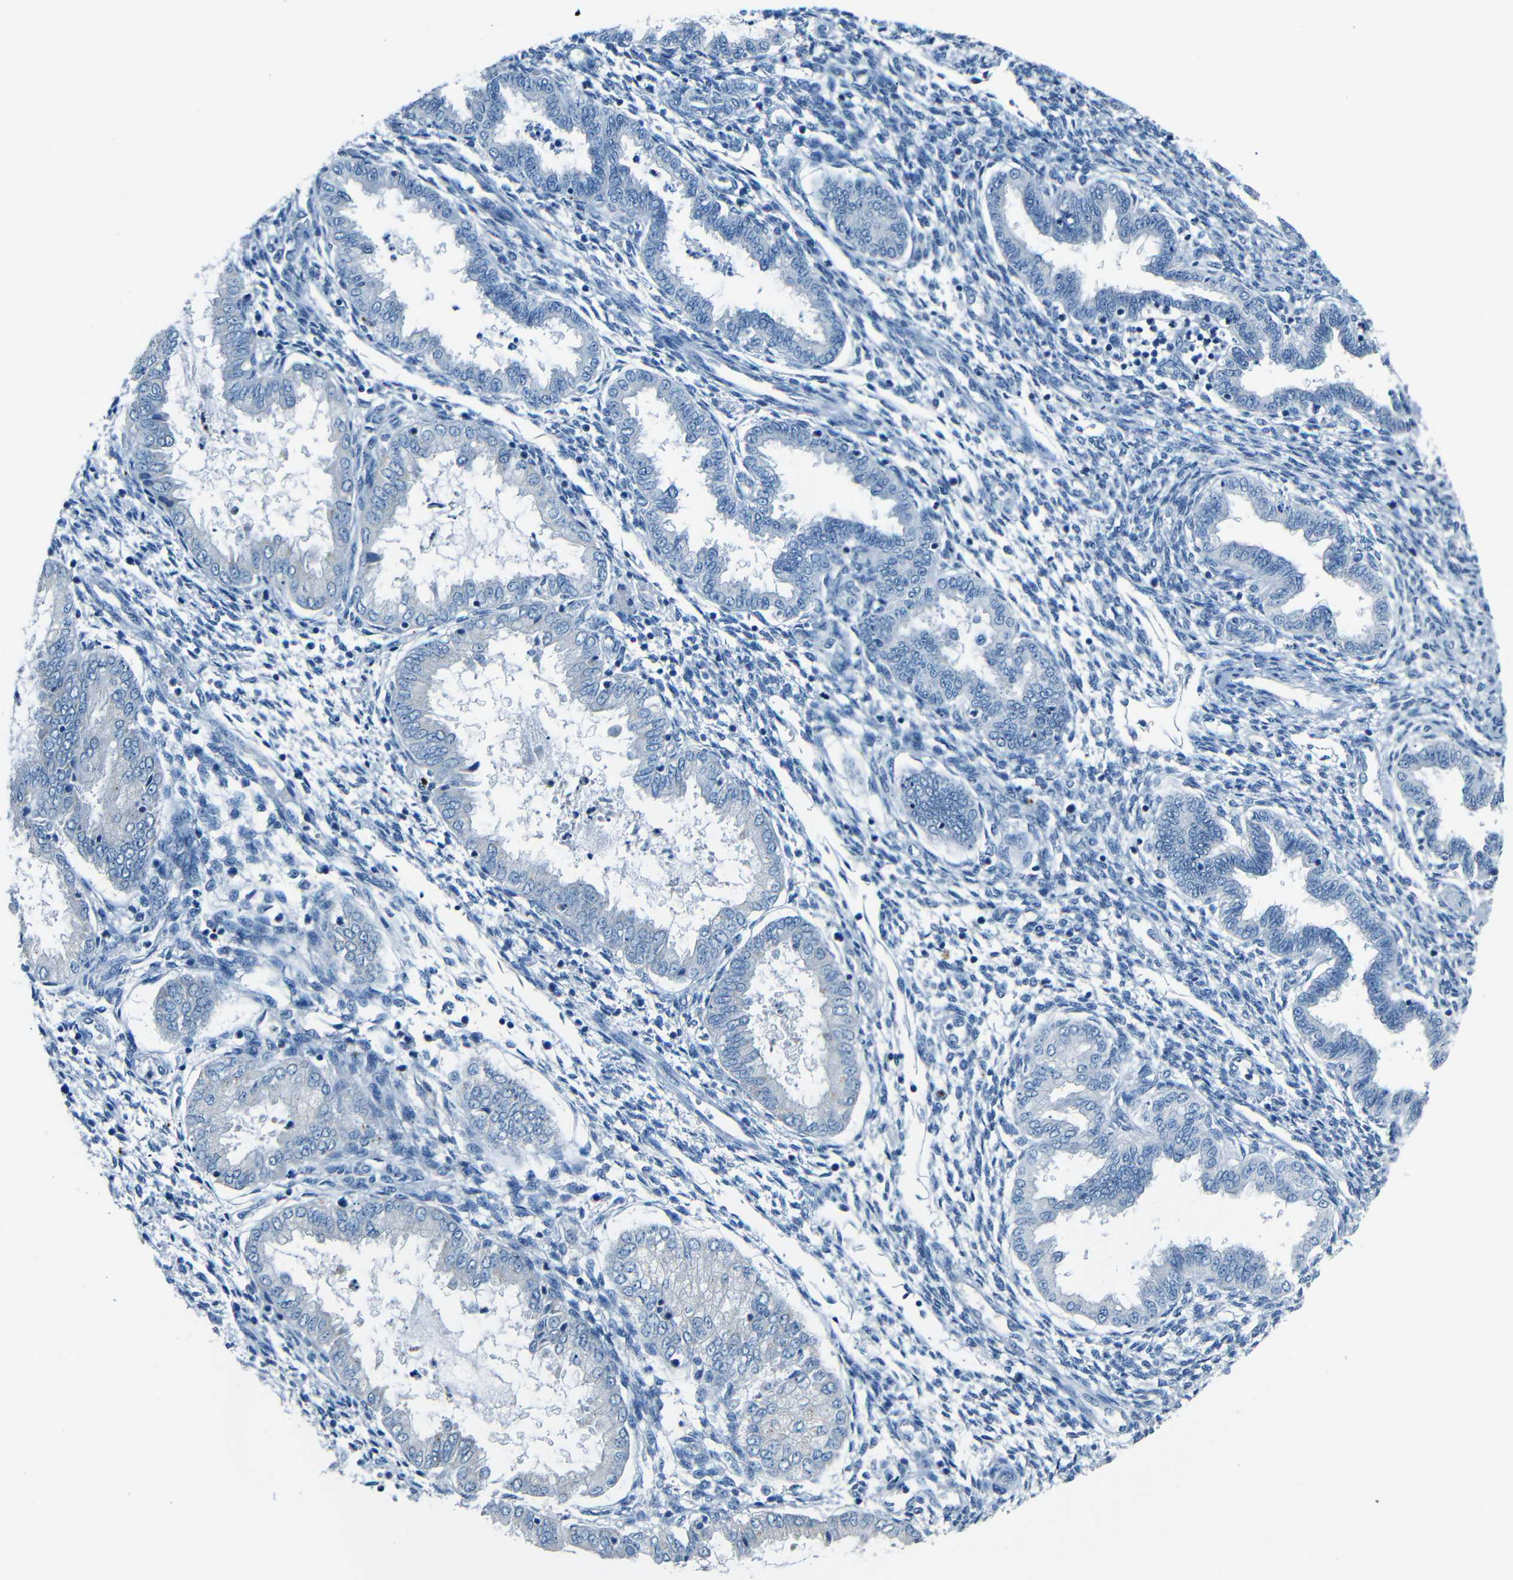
{"staining": {"intensity": "negative", "quantity": "none", "location": "none"}, "tissue": "endometrium", "cell_type": "Cells in endometrial stroma", "image_type": "normal", "snomed": [{"axis": "morphology", "description": "Normal tissue, NOS"}, {"axis": "topography", "description": "Endometrium"}], "caption": "This is an immunohistochemistry image of unremarkable human endometrium. There is no expression in cells in endometrial stroma.", "gene": "ZMAT1", "patient": {"sex": "female", "age": 33}}